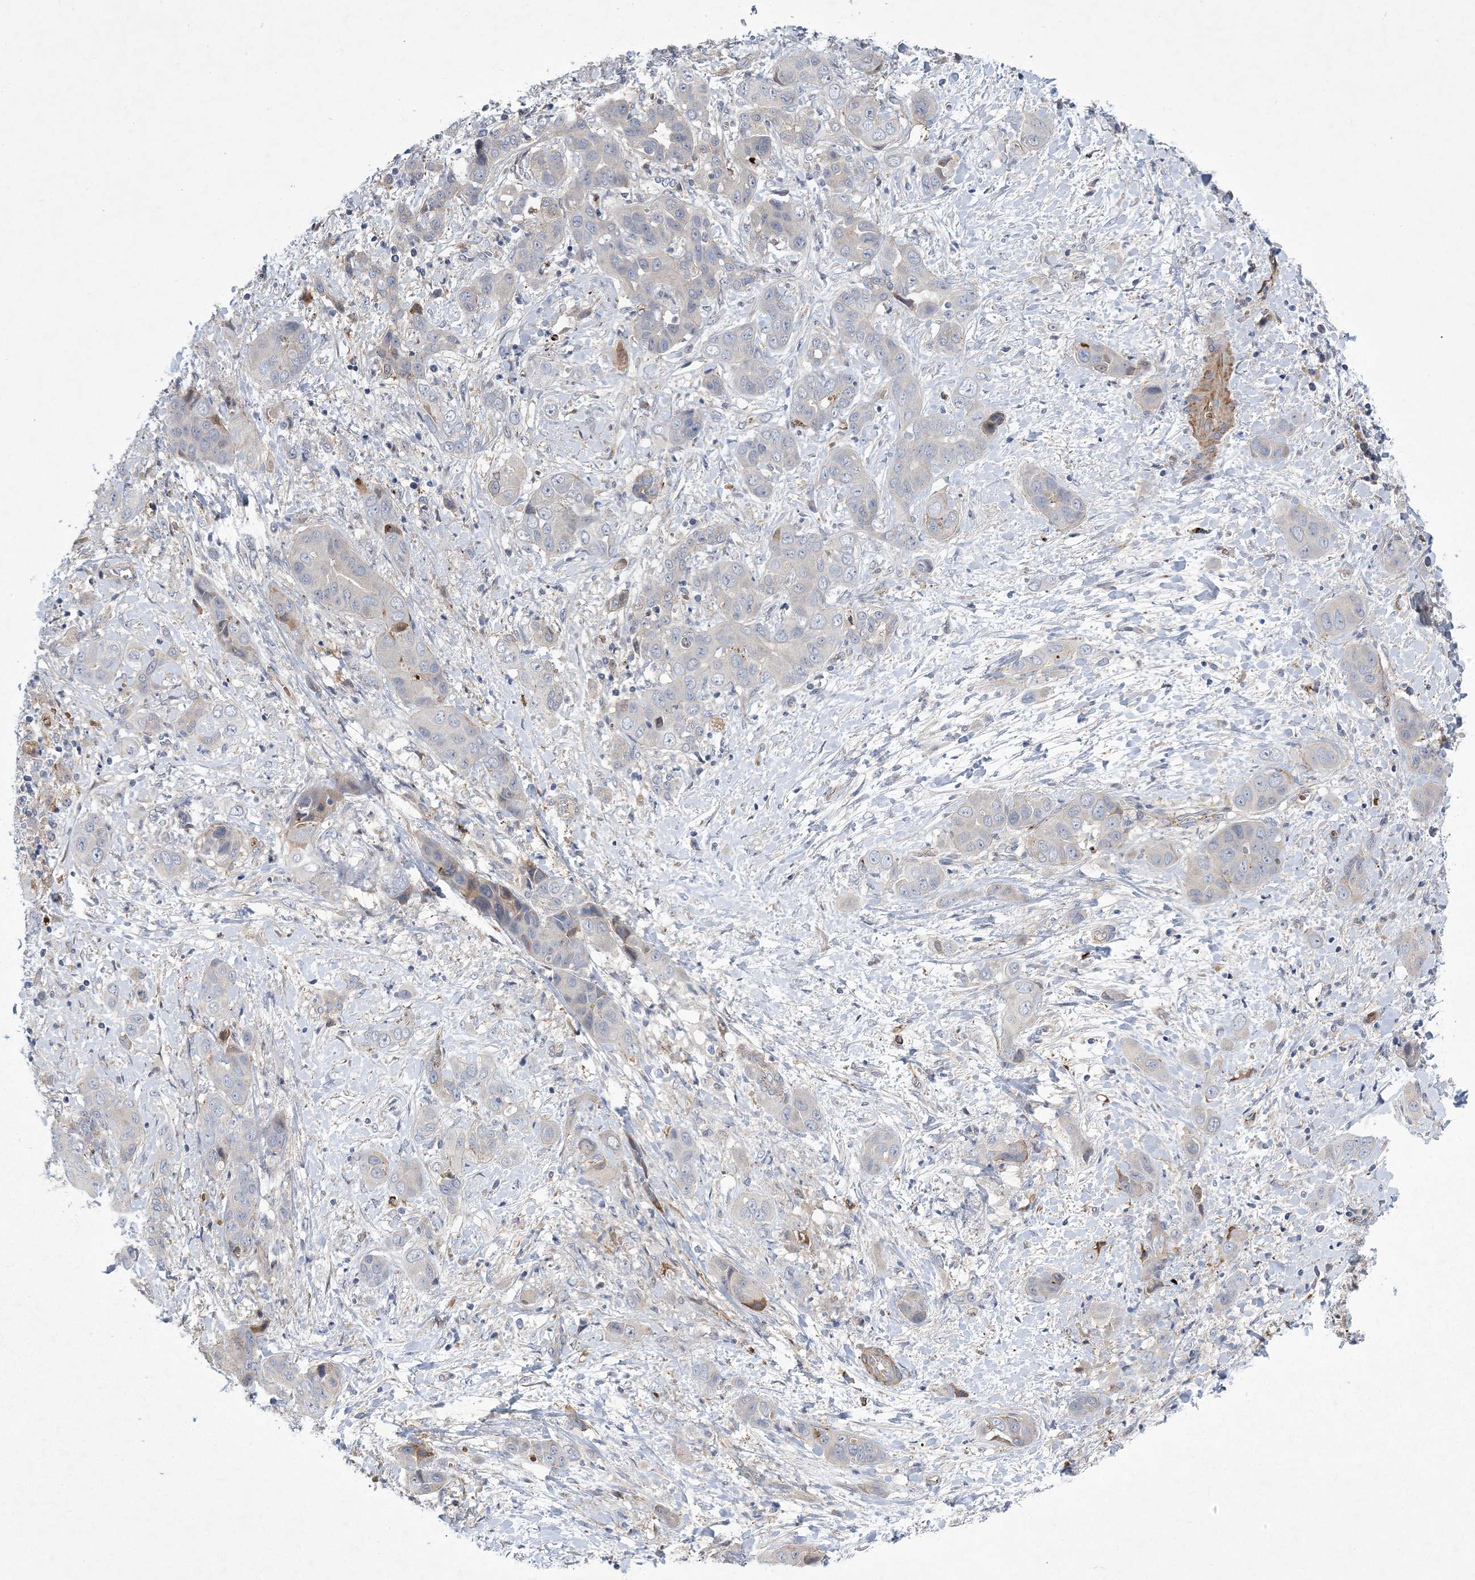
{"staining": {"intensity": "negative", "quantity": "none", "location": "none"}, "tissue": "liver cancer", "cell_type": "Tumor cells", "image_type": "cancer", "snomed": [{"axis": "morphology", "description": "Cholangiocarcinoma"}, {"axis": "topography", "description": "Liver"}], "caption": "There is no significant positivity in tumor cells of liver cholangiocarcinoma.", "gene": "CALN1", "patient": {"sex": "female", "age": 52}}